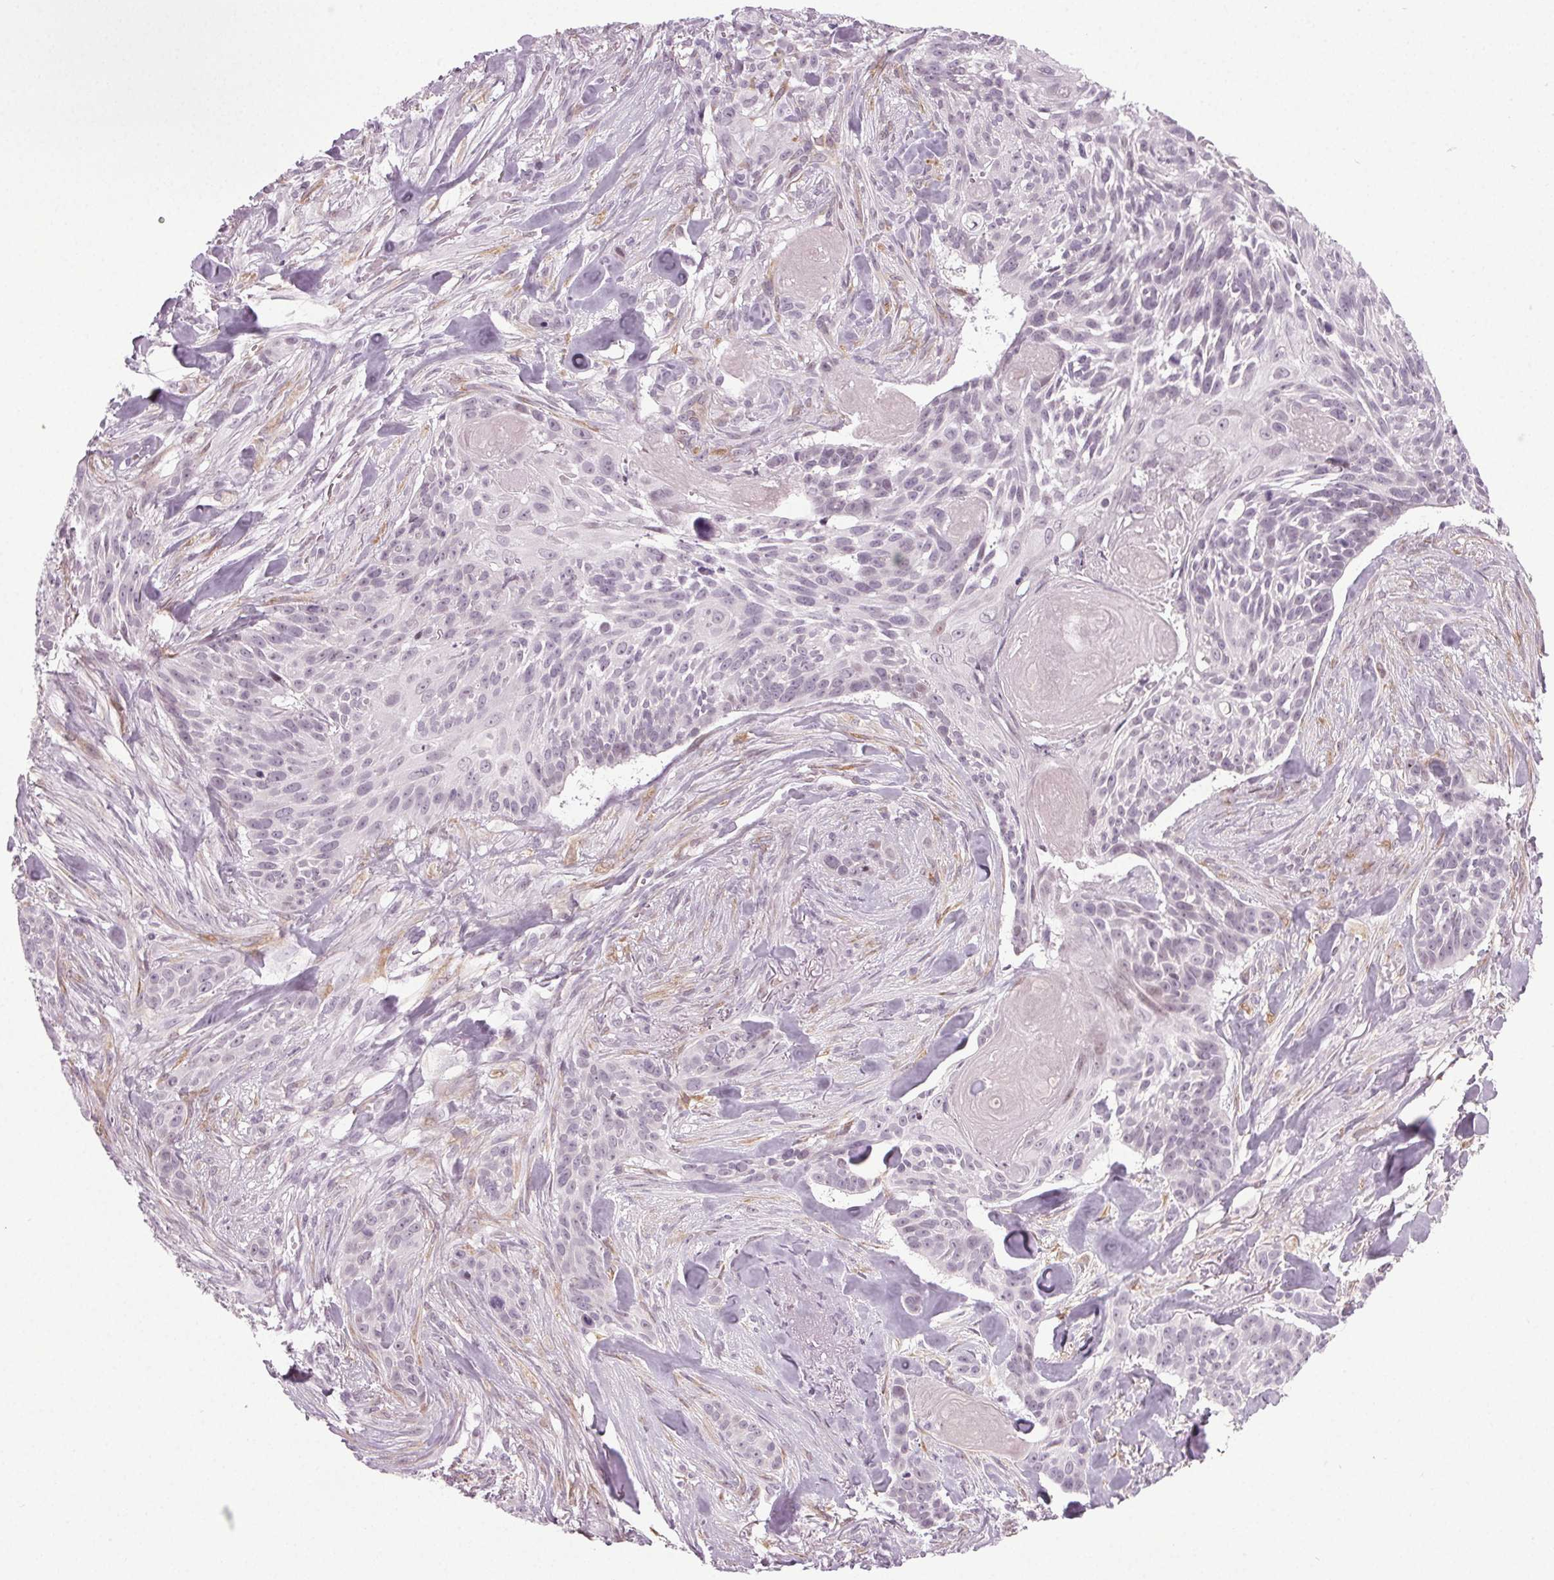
{"staining": {"intensity": "negative", "quantity": "none", "location": "none"}, "tissue": "skin cancer", "cell_type": "Tumor cells", "image_type": "cancer", "snomed": [{"axis": "morphology", "description": "Basal cell carcinoma"}, {"axis": "topography", "description": "Skin"}], "caption": "This histopathology image is of skin cancer stained with immunohistochemistry (IHC) to label a protein in brown with the nuclei are counter-stained blue. There is no expression in tumor cells. (DAB (3,3'-diaminobenzidine) immunohistochemistry with hematoxylin counter stain).", "gene": "IGF2BP1", "patient": {"sex": "male", "age": 87}}